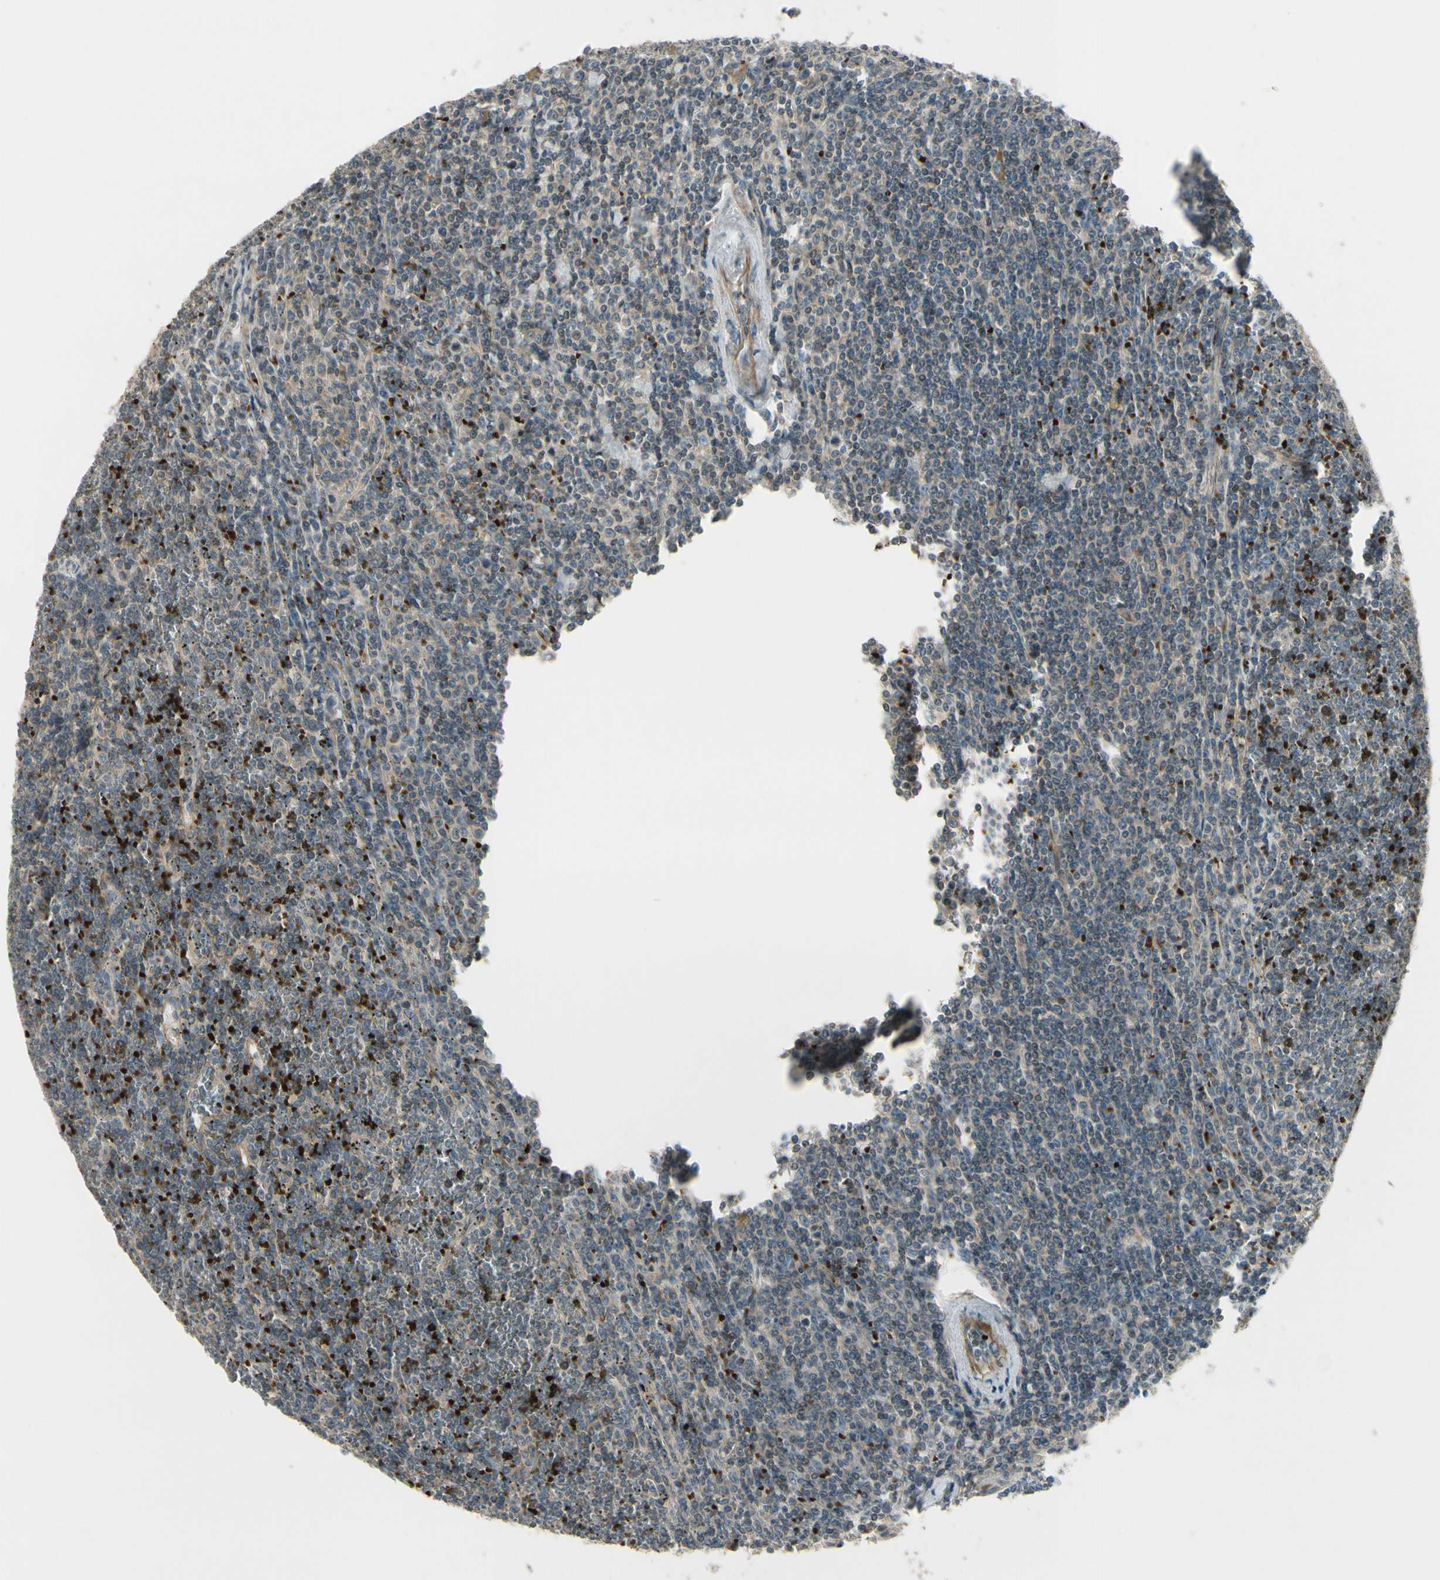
{"staining": {"intensity": "weak", "quantity": "25%-75%", "location": "cytoplasmic/membranous"}, "tissue": "lymphoma", "cell_type": "Tumor cells", "image_type": "cancer", "snomed": [{"axis": "morphology", "description": "Malignant lymphoma, non-Hodgkin's type, Low grade"}, {"axis": "topography", "description": "Spleen"}], "caption": "Immunohistochemical staining of human low-grade malignant lymphoma, non-Hodgkin's type shows low levels of weak cytoplasmic/membranous protein staining in about 25%-75% of tumor cells.", "gene": "PPP3CB", "patient": {"sex": "female", "age": 19}}